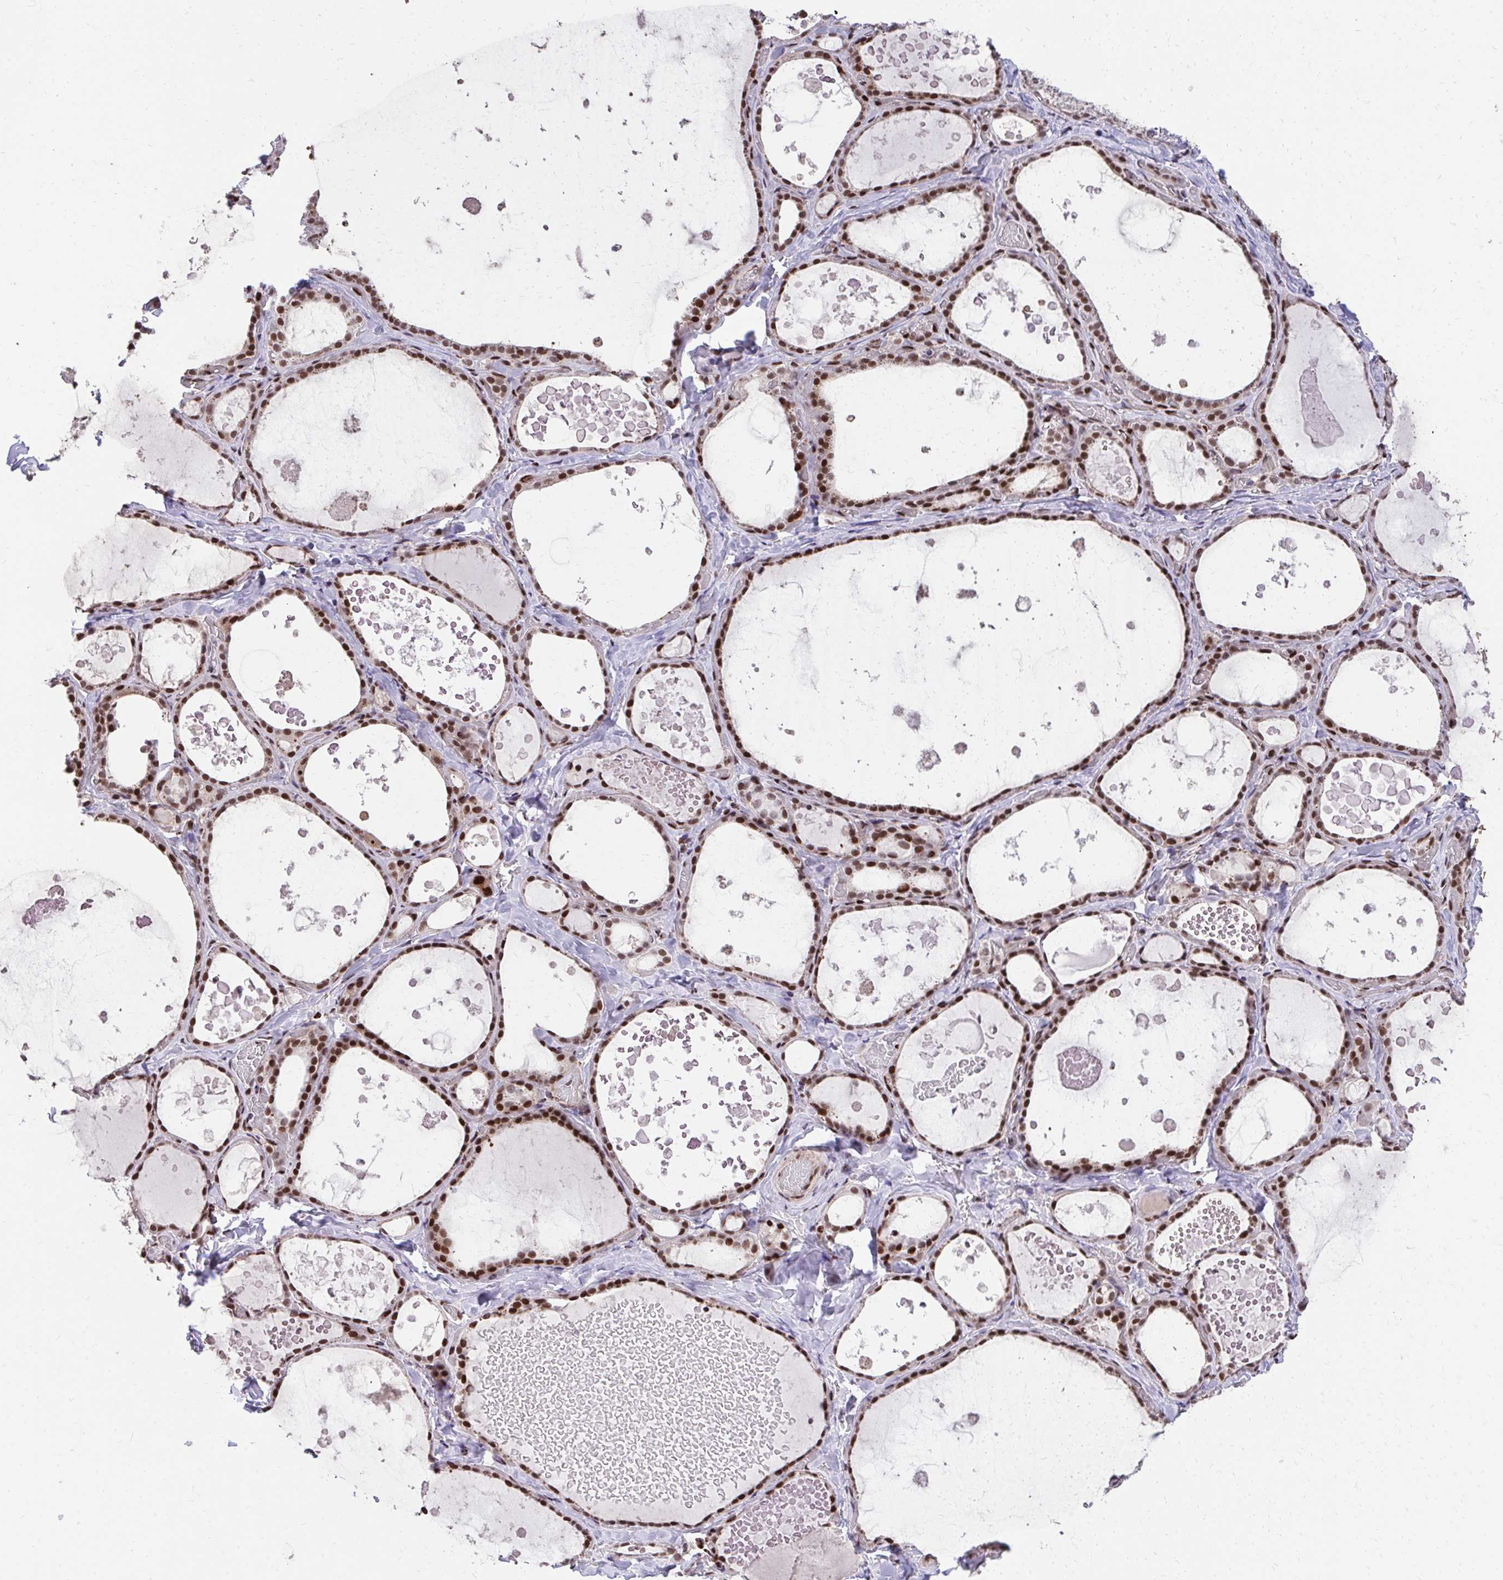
{"staining": {"intensity": "strong", "quantity": ">75%", "location": "nuclear"}, "tissue": "thyroid gland", "cell_type": "Glandular cells", "image_type": "normal", "snomed": [{"axis": "morphology", "description": "Normal tissue, NOS"}, {"axis": "topography", "description": "Thyroid gland"}], "caption": "Thyroid gland stained with DAB (3,3'-diaminobenzidine) immunohistochemistry exhibits high levels of strong nuclear expression in approximately >75% of glandular cells.", "gene": "HOXA4", "patient": {"sex": "female", "age": 56}}